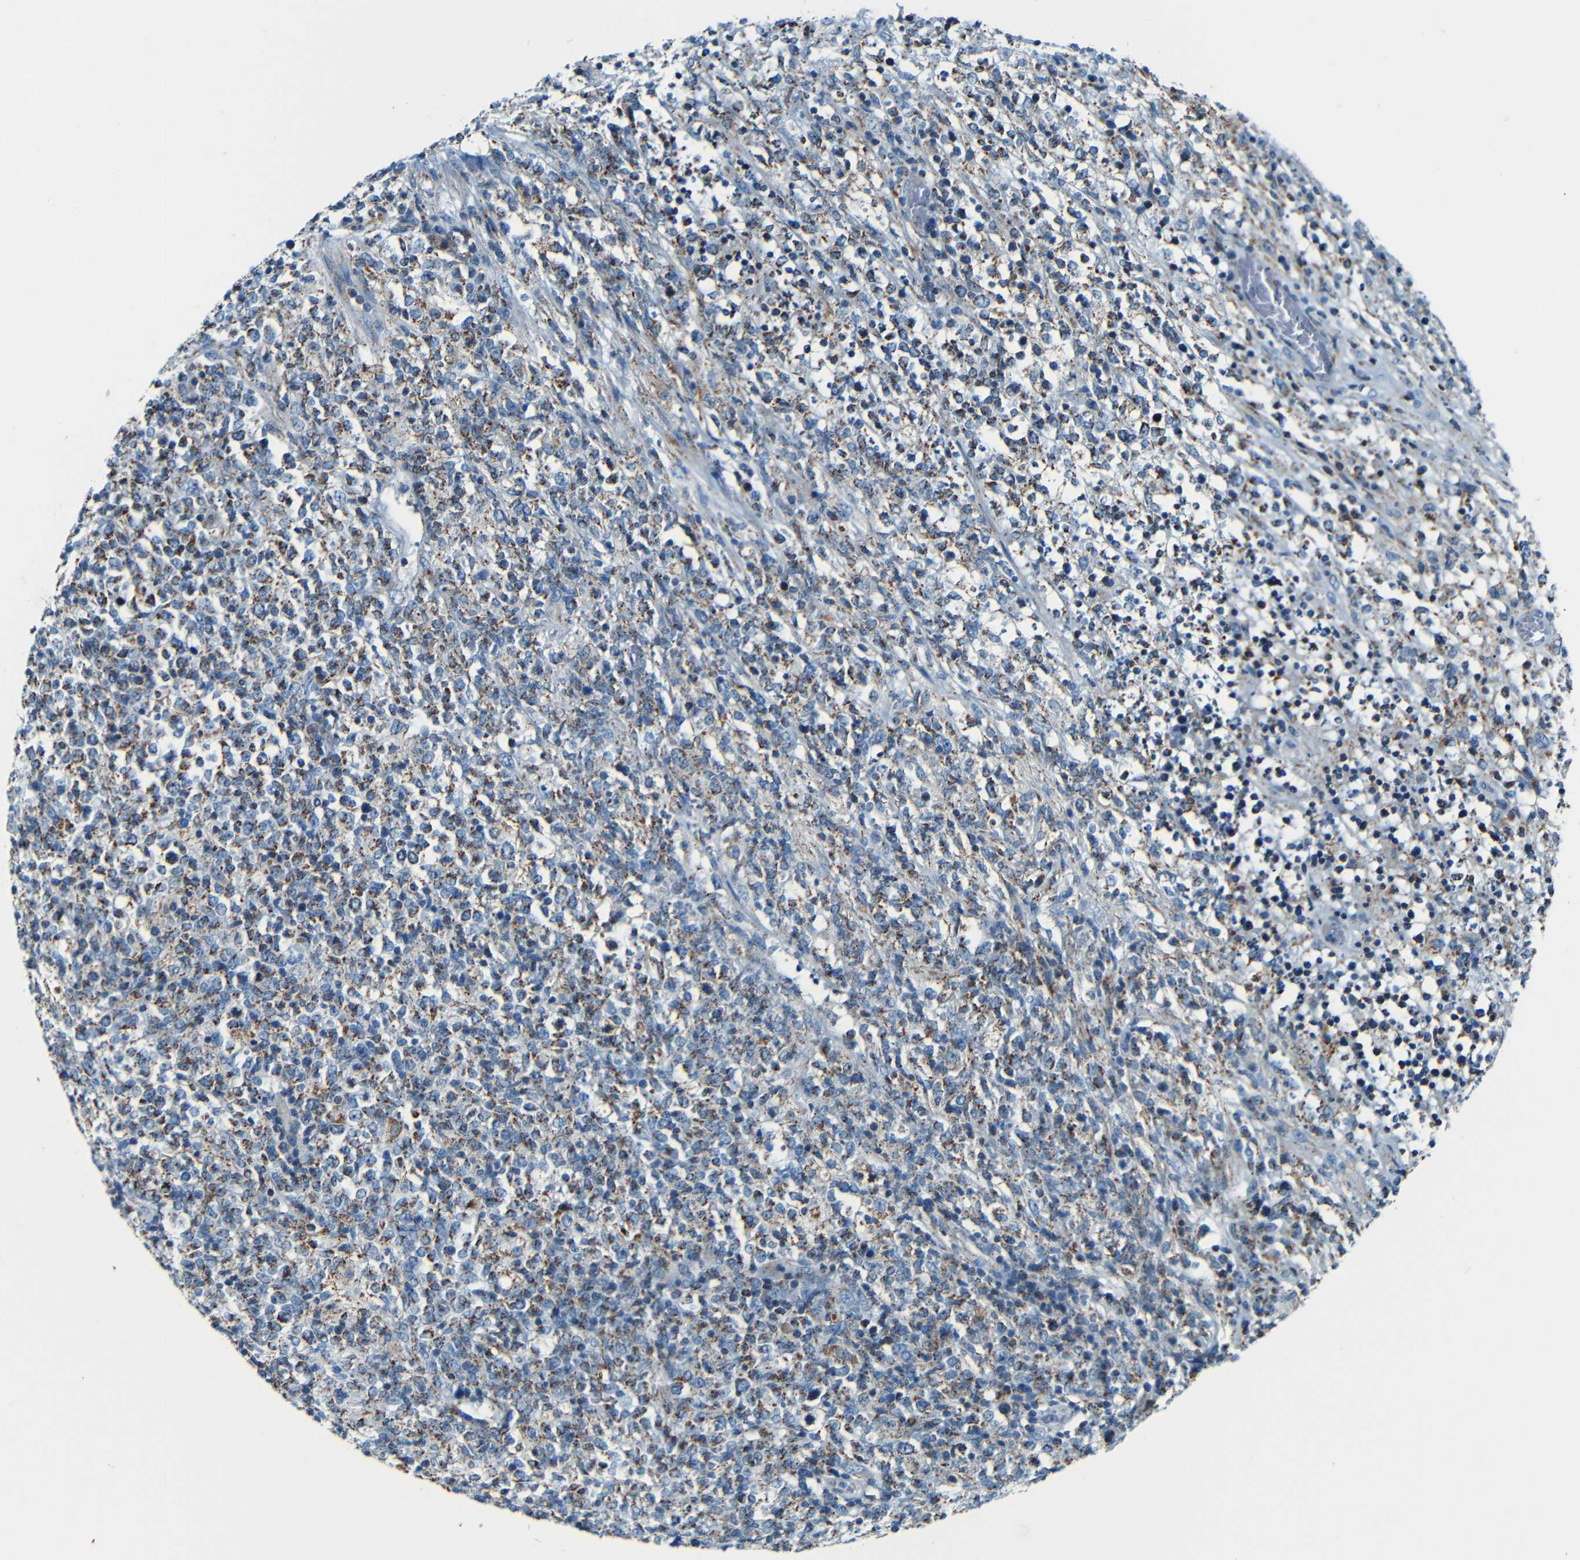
{"staining": {"intensity": "moderate", "quantity": "25%-75%", "location": "cytoplasmic/membranous"}, "tissue": "lymphoma", "cell_type": "Tumor cells", "image_type": "cancer", "snomed": [{"axis": "morphology", "description": "Malignant lymphoma, non-Hodgkin's type, High grade"}, {"axis": "topography", "description": "Lymph node"}], "caption": "This histopathology image shows lymphoma stained with IHC to label a protein in brown. The cytoplasmic/membranous of tumor cells show moderate positivity for the protein. Nuclei are counter-stained blue.", "gene": "WSCD2", "patient": {"sex": "female", "age": 84}}